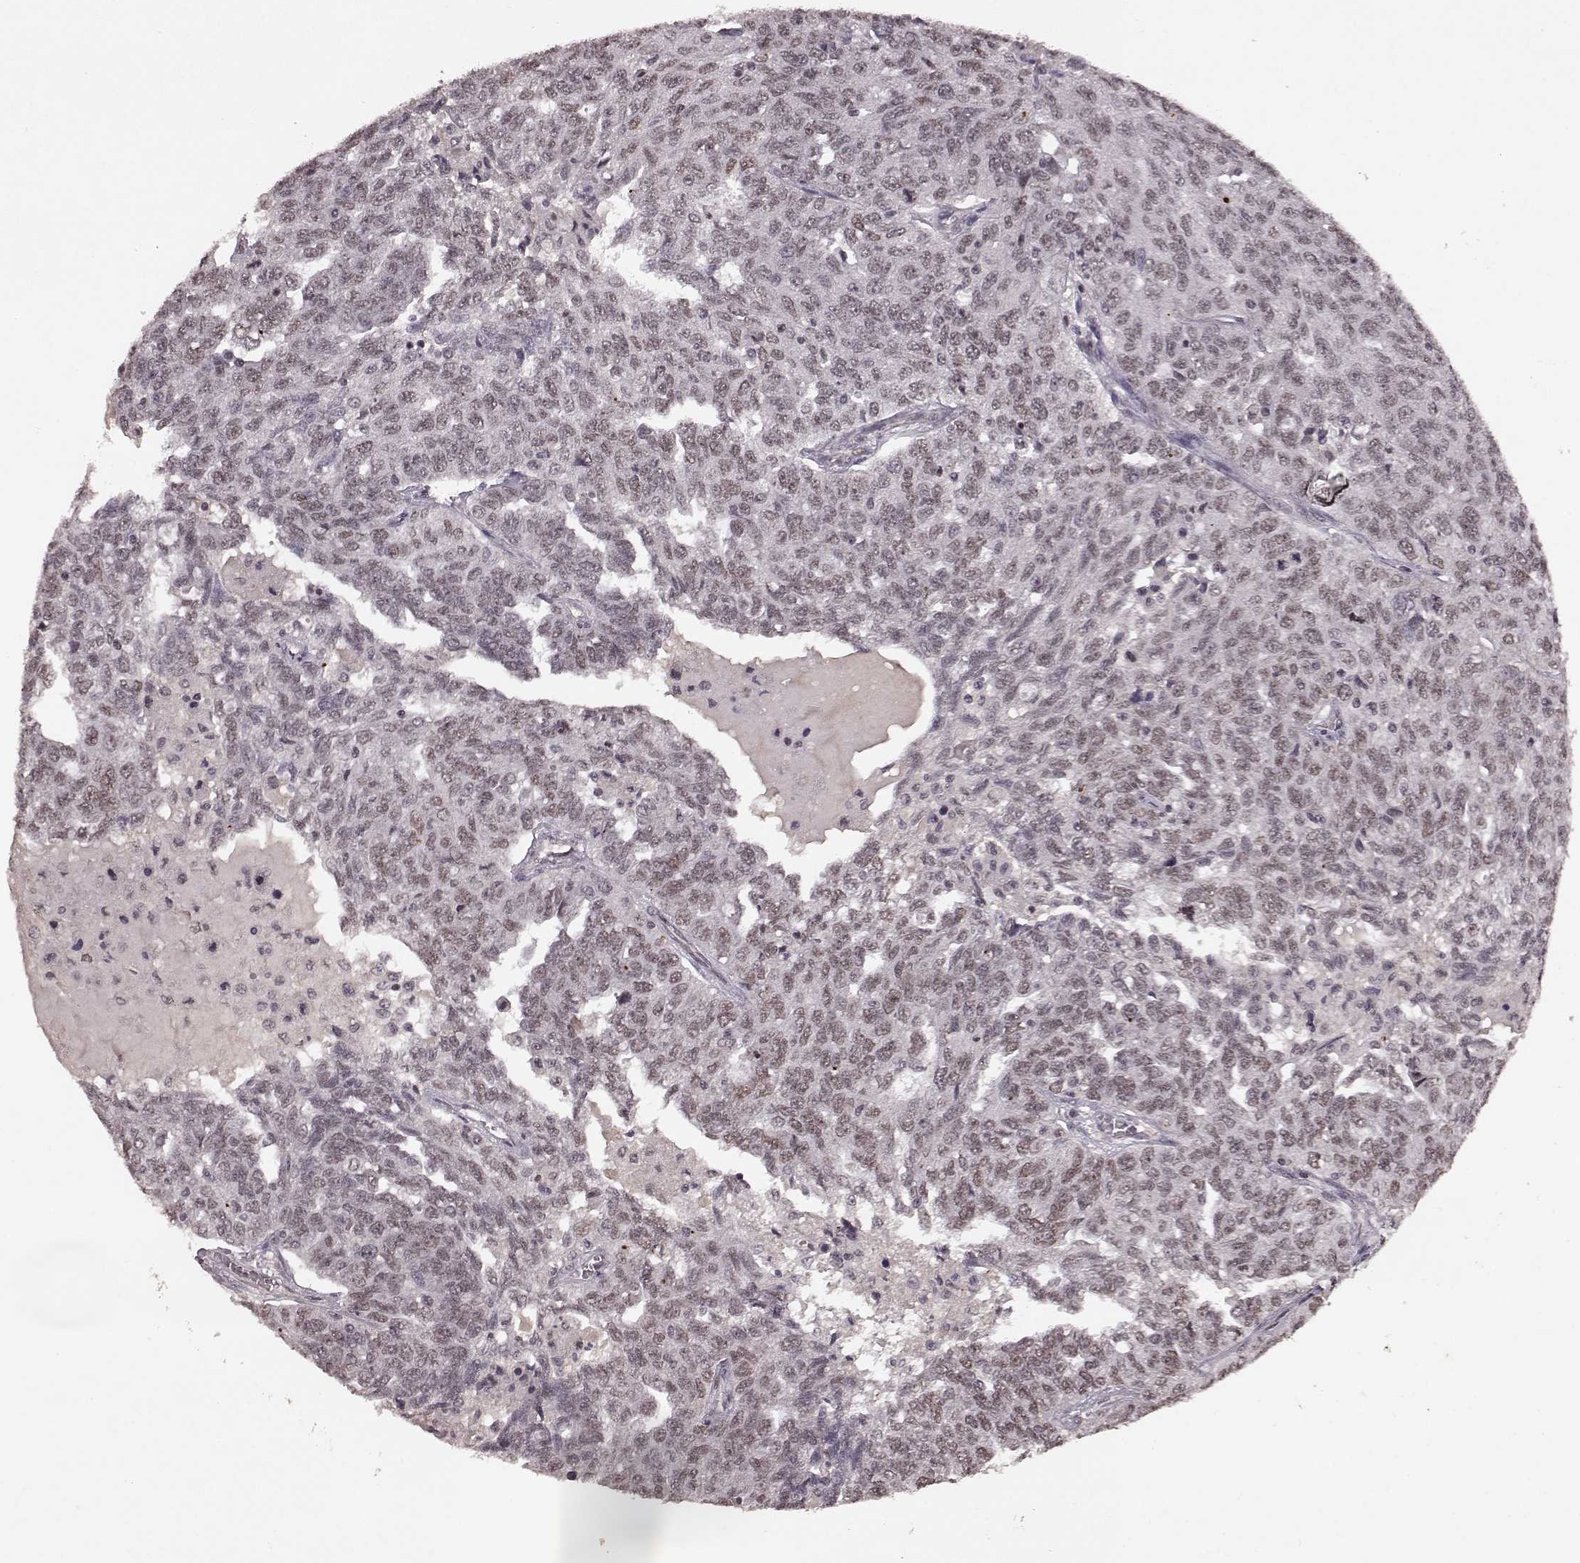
{"staining": {"intensity": "weak", "quantity": ">75%", "location": "nuclear"}, "tissue": "ovarian cancer", "cell_type": "Tumor cells", "image_type": "cancer", "snomed": [{"axis": "morphology", "description": "Cystadenocarcinoma, serous, NOS"}, {"axis": "topography", "description": "Ovary"}], "caption": "High-magnification brightfield microscopy of ovarian cancer (serous cystadenocarcinoma) stained with DAB (3,3'-diaminobenzidine) (brown) and counterstained with hematoxylin (blue). tumor cells exhibit weak nuclear staining is identified in approximately>75% of cells. The staining was performed using DAB (3,3'-diaminobenzidine) to visualize the protein expression in brown, while the nuclei were stained in blue with hematoxylin (Magnification: 20x).", "gene": "RRAGD", "patient": {"sex": "female", "age": 71}}